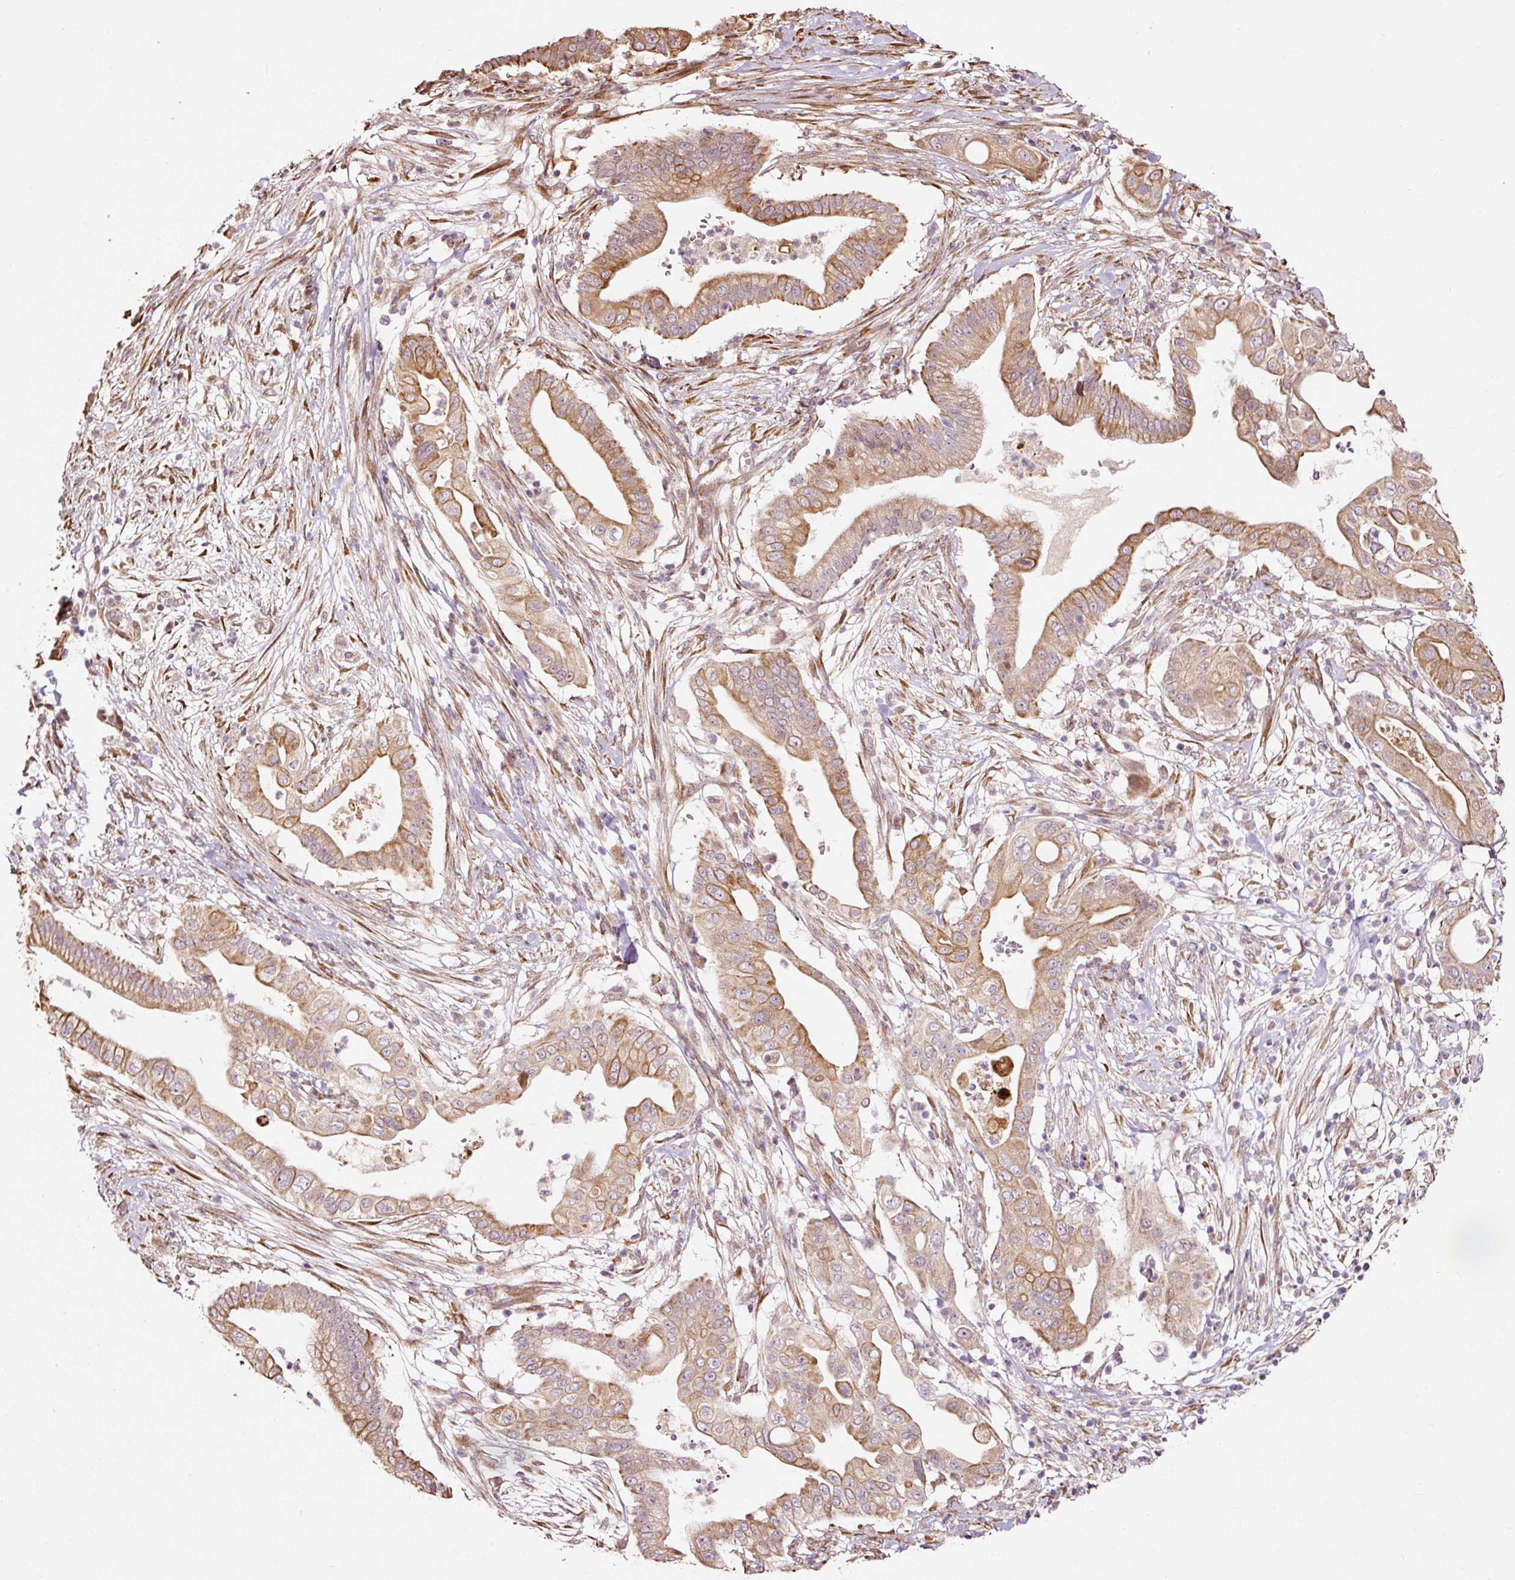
{"staining": {"intensity": "moderate", "quantity": ">75%", "location": "cytoplasmic/membranous"}, "tissue": "pancreatic cancer", "cell_type": "Tumor cells", "image_type": "cancer", "snomed": [{"axis": "morphology", "description": "Adenocarcinoma, NOS"}, {"axis": "topography", "description": "Pancreas"}], "caption": "Approximately >75% of tumor cells in pancreatic cancer (adenocarcinoma) demonstrate moderate cytoplasmic/membranous protein staining as visualized by brown immunohistochemical staining.", "gene": "ETF1", "patient": {"sex": "male", "age": 68}}